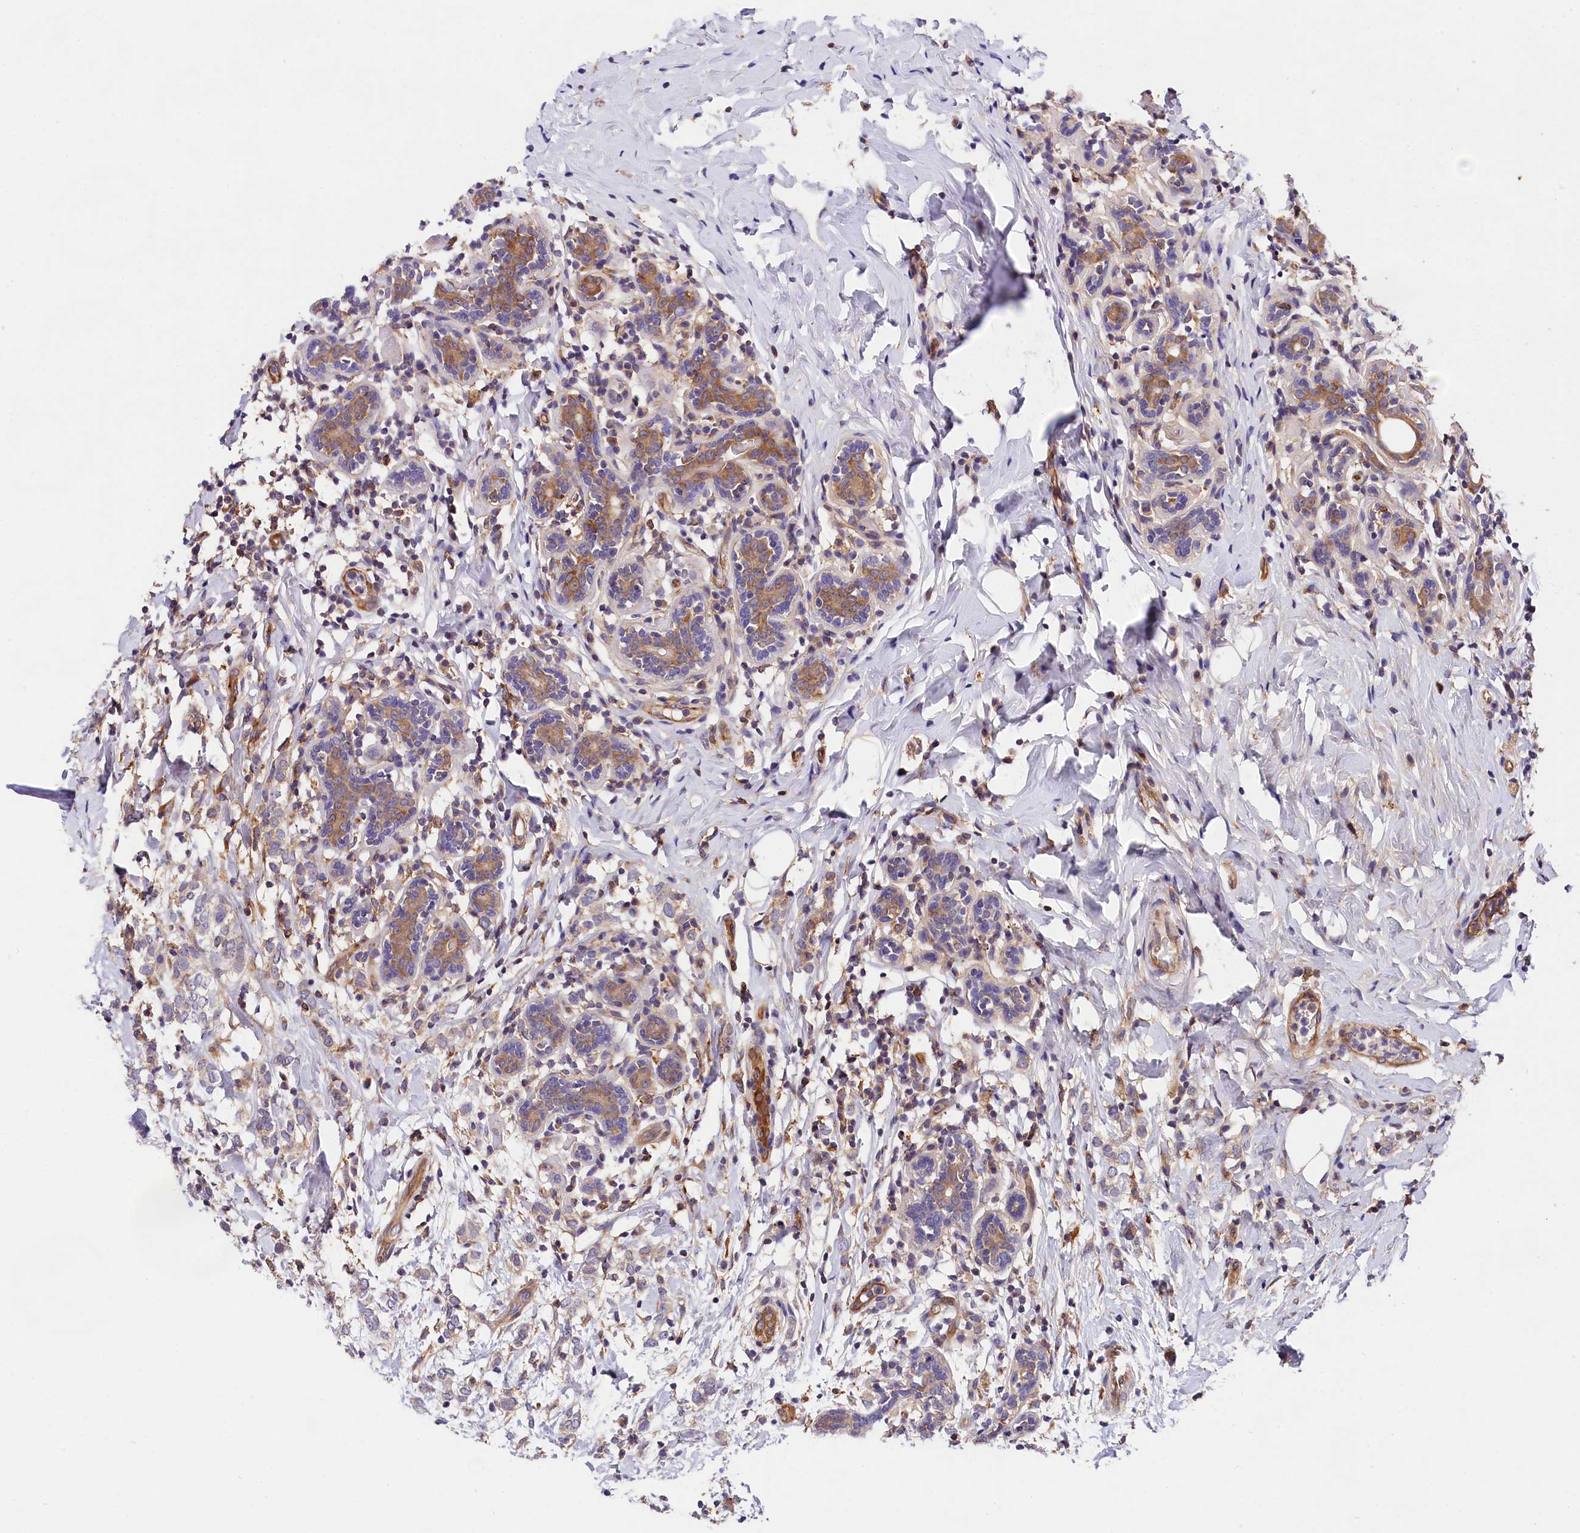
{"staining": {"intensity": "weak", "quantity": "<25%", "location": "cytoplasmic/membranous"}, "tissue": "breast cancer", "cell_type": "Tumor cells", "image_type": "cancer", "snomed": [{"axis": "morphology", "description": "Normal tissue, NOS"}, {"axis": "morphology", "description": "Lobular carcinoma"}, {"axis": "topography", "description": "Breast"}], "caption": "Micrograph shows no significant protein positivity in tumor cells of breast cancer (lobular carcinoma).", "gene": "OAS3", "patient": {"sex": "female", "age": 47}}